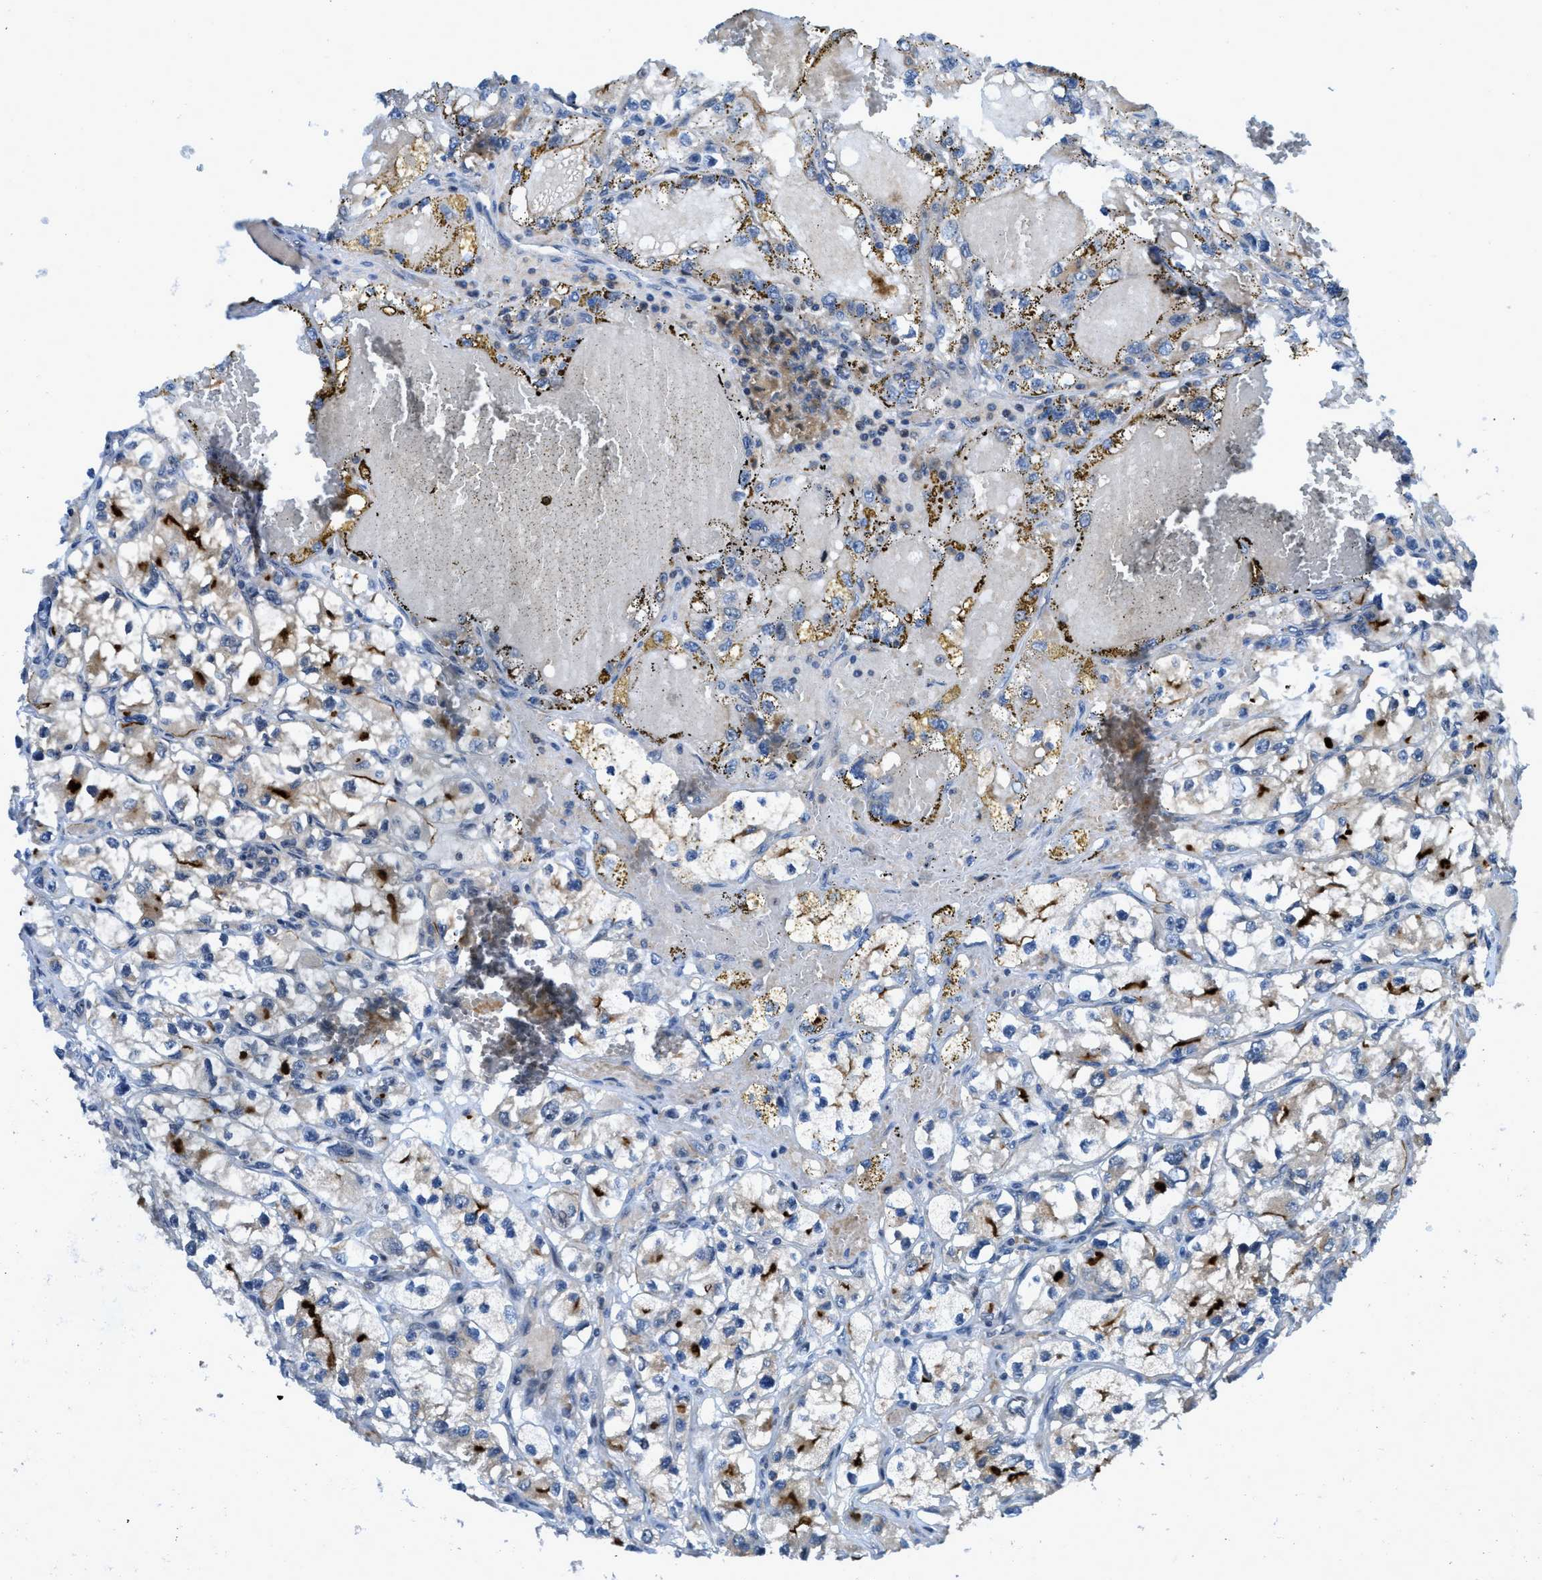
{"staining": {"intensity": "moderate", "quantity": "25%-75%", "location": "cytoplasmic/membranous"}, "tissue": "renal cancer", "cell_type": "Tumor cells", "image_type": "cancer", "snomed": [{"axis": "morphology", "description": "Adenocarcinoma, NOS"}, {"axis": "topography", "description": "Kidney"}], "caption": "A histopathology image of human adenocarcinoma (renal) stained for a protein demonstrates moderate cytoplasmic/membranous brown staining in tumor cells.", "gene": "DNAJC28", "patient": {"sex": "female", "age": 57}}